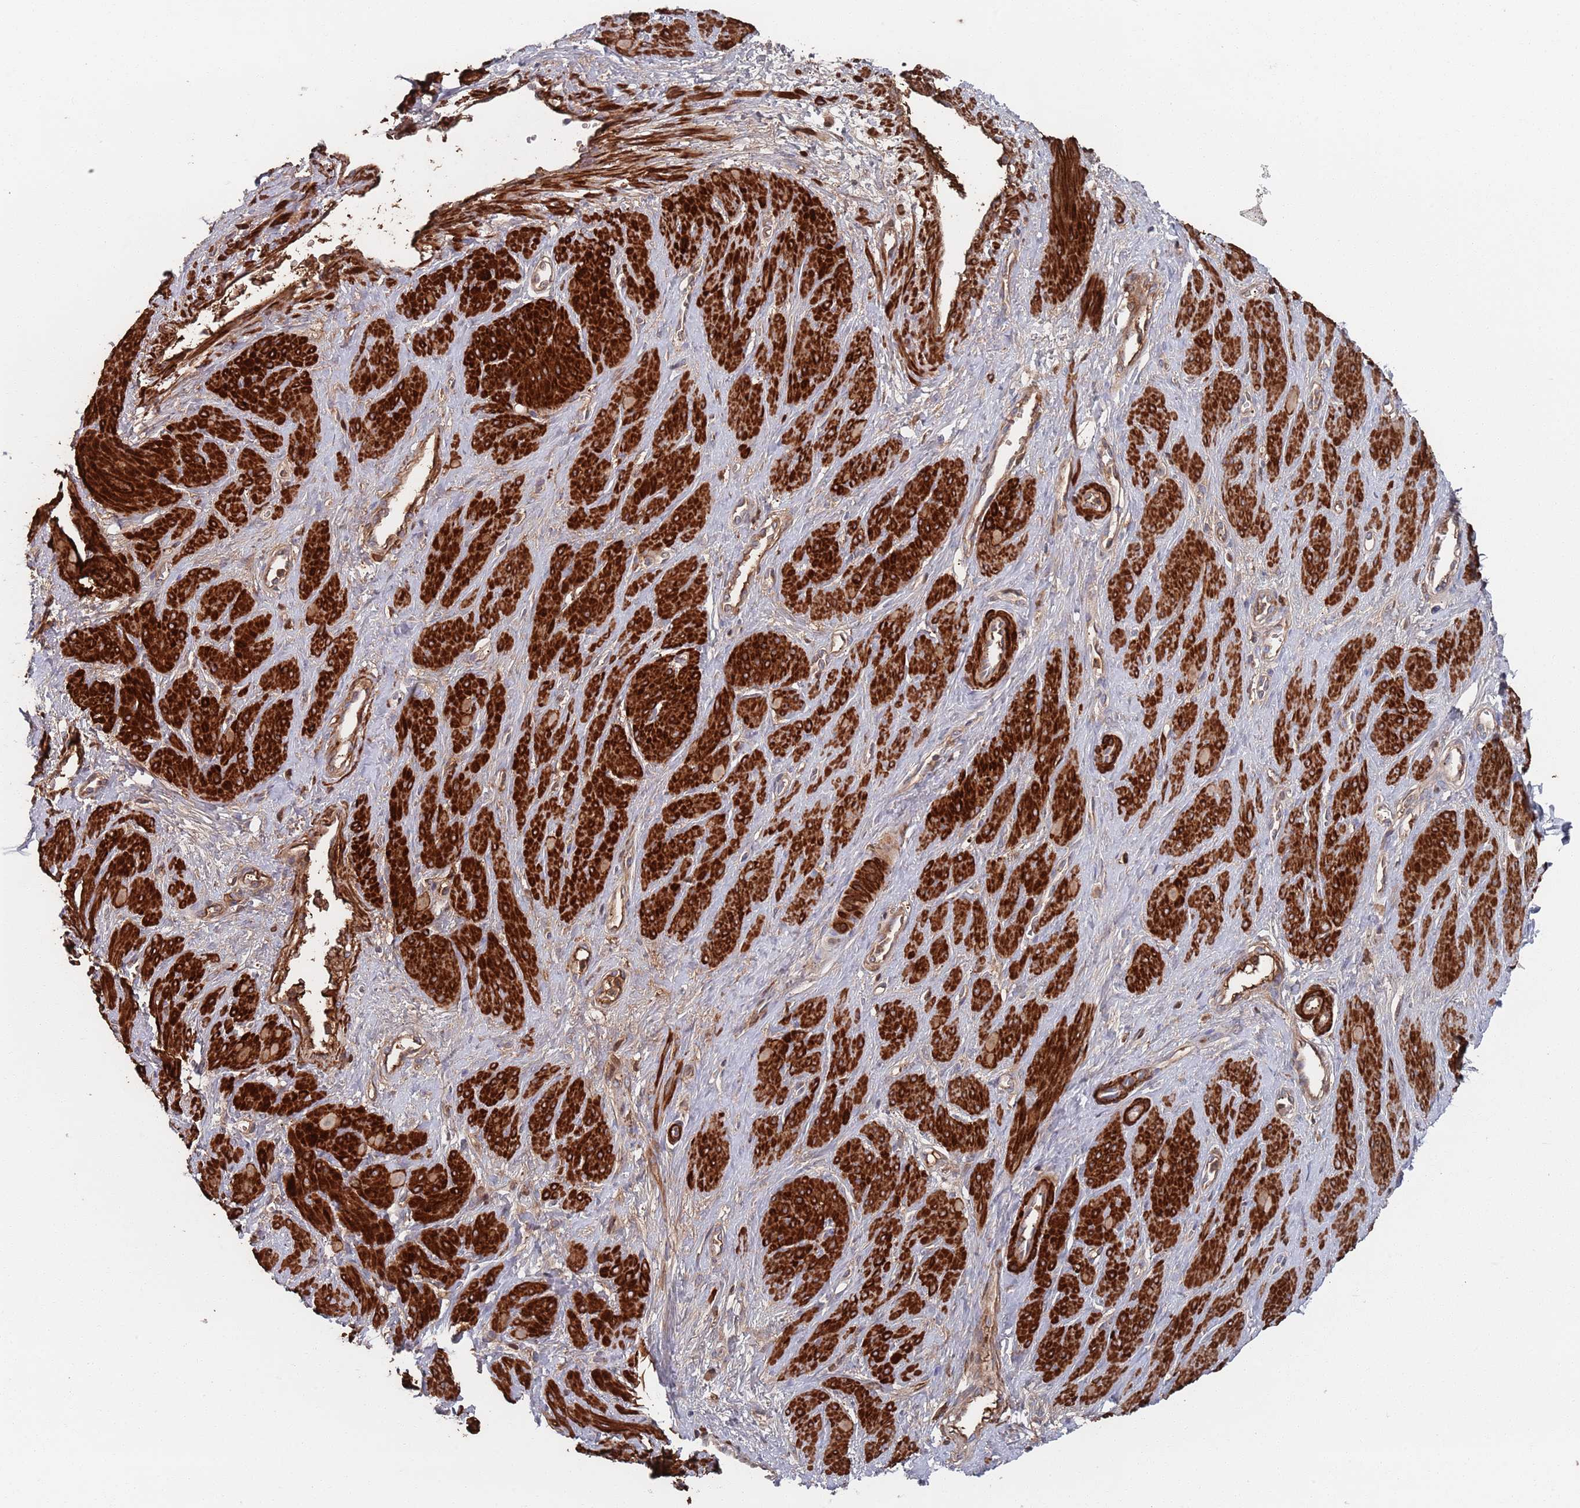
{"staining": {"intensity": "strong", "quantity": "25%-75%", "location": "cytoplasmic/membranous"}, "tissue": "smooth muscle", "cell_type": "Smooth muscle cells", "image_type": "normal", "snomed": [{"axis": "morphology", "description": "Normal tissue, NOS"}, {"axis": "topography", "description": "Smooth muscle"}, {"axis": "topography", "description": "Uterus"}], "caption": "Immunohistochemistry (IHC) staining of unremarkable smooth muscle, which reveals high levels of strong cytoplasmic/membranous staining in approximately 25%-75% of smooth muscle cells indicating strong cytoplasmic/membranous protein expression. The staining was performed using DAB (3,3'-diaminobenzidine) (brown) for protein detection and nuclei were counterstained in hematoxylin (blue).", "gene": "PLEKHA4", "patient": {"sex": "female", "age": 39}}